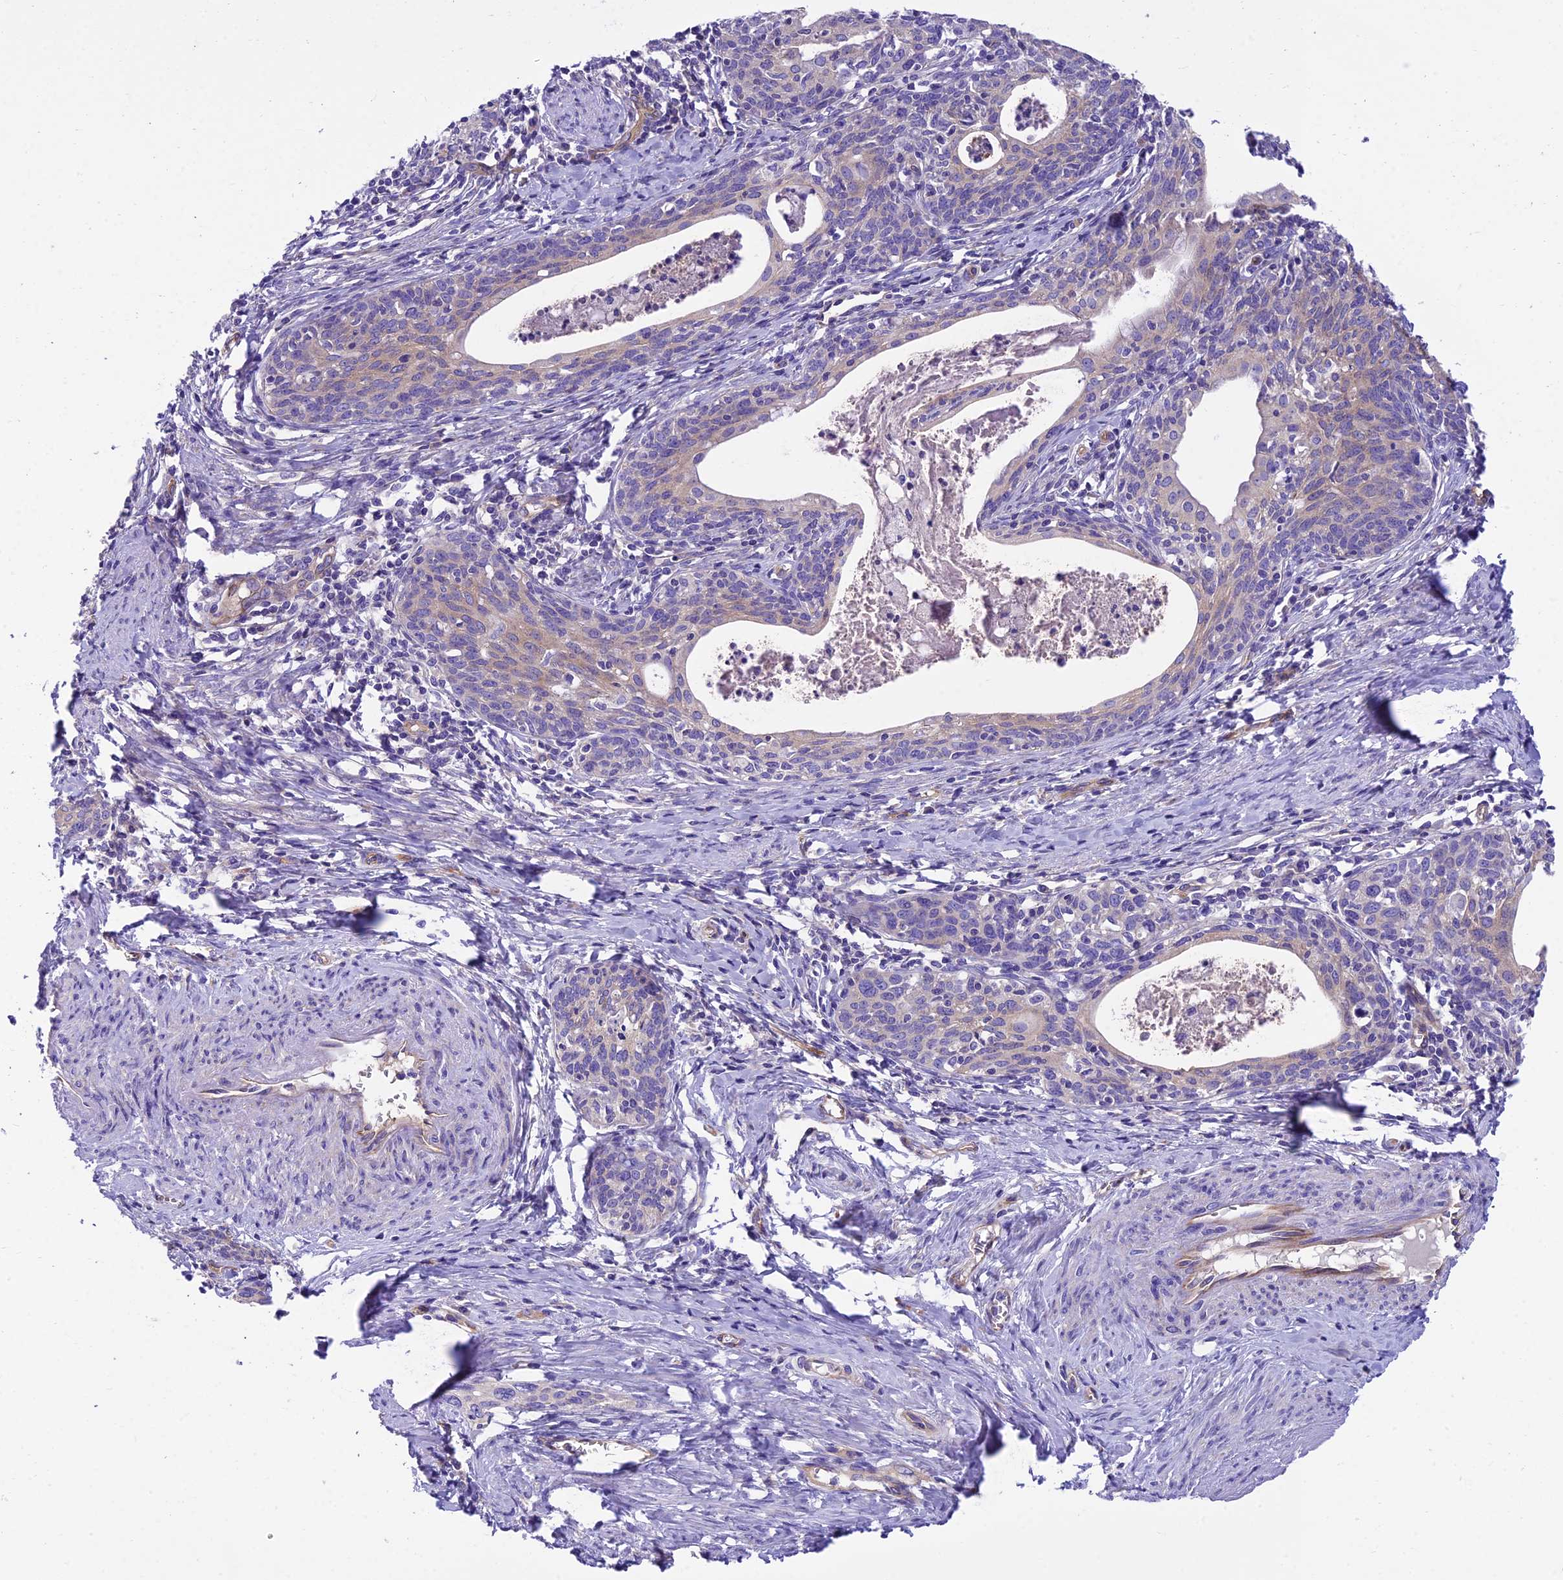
{"staining": {"intensity": "moderate", "quantity": "<25%", "location": "cytoplasmic/membranous"}, "tissue": "cervical cancer", "cell_type": "Tumor cells", "image_type": "cancer", "snomed": [{"axis": "morphology", "description": "Squamous cell carcinoma, NOS"}, {"axis": "topography", "description": "Cervix"}], "caption": "The photomicrograph displays a brown stain indicating the presence of a protein in the cytoplasmic/membranous of tumor cells in cervical squamous cell carcinoma.", "gene": "PPFIA3", "patient": {"sex": "female", "age": 52}}